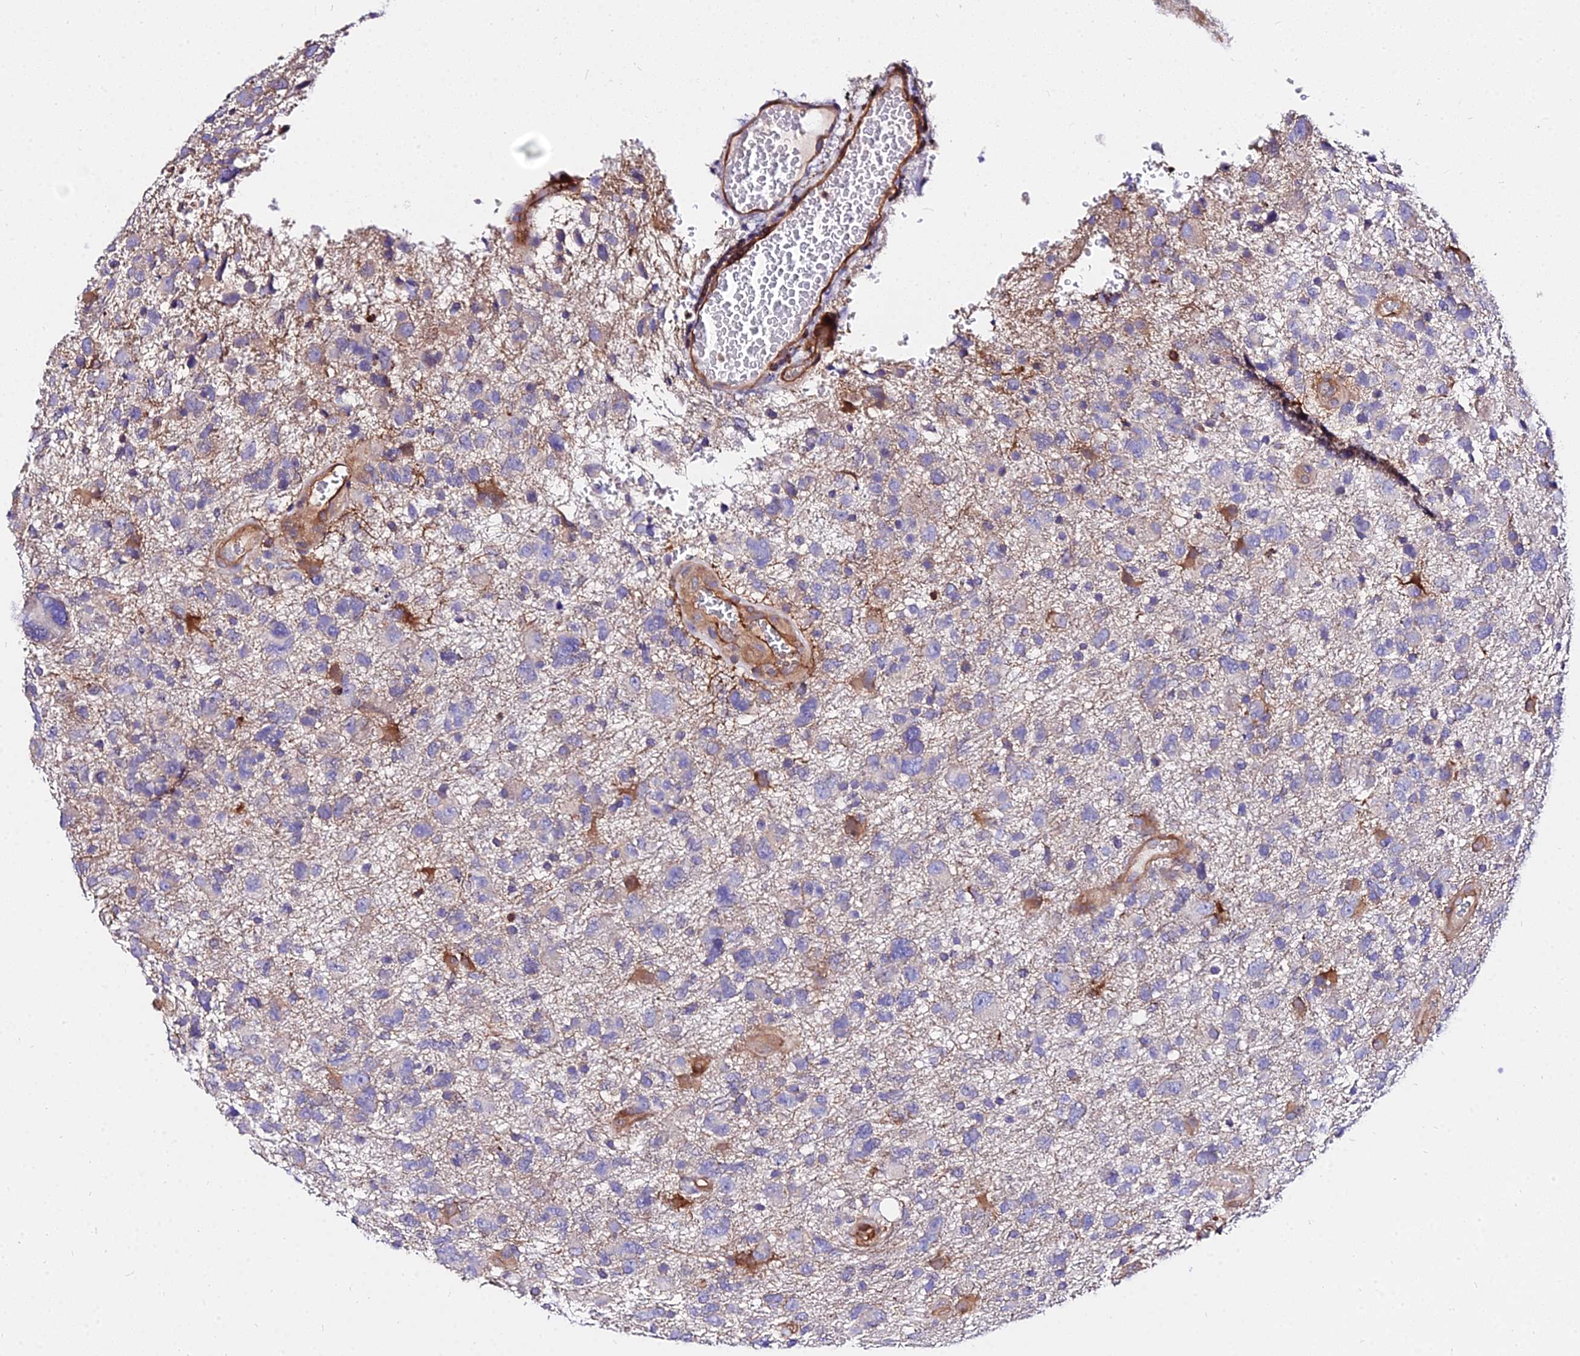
{"staining": {"intensity": "weak", "quantity": "<25%", "location": "cytoplasmic/membranous"}, "tissue": "glioma", "cell_type": "Tumor cells", "image_type": "cancer", "snomed": [{"axis": "morphology", "description": "Glioma, malignant, High grade"}, {"axis": "topography", "description": "Brain"}], "caption": "A histopathology image of high-grade glioma (malignant) stained for a protein reveals no brown staining in tumor cells.", "gene": "CSRP1", "patient": {"sex": "male", "age": 61}}